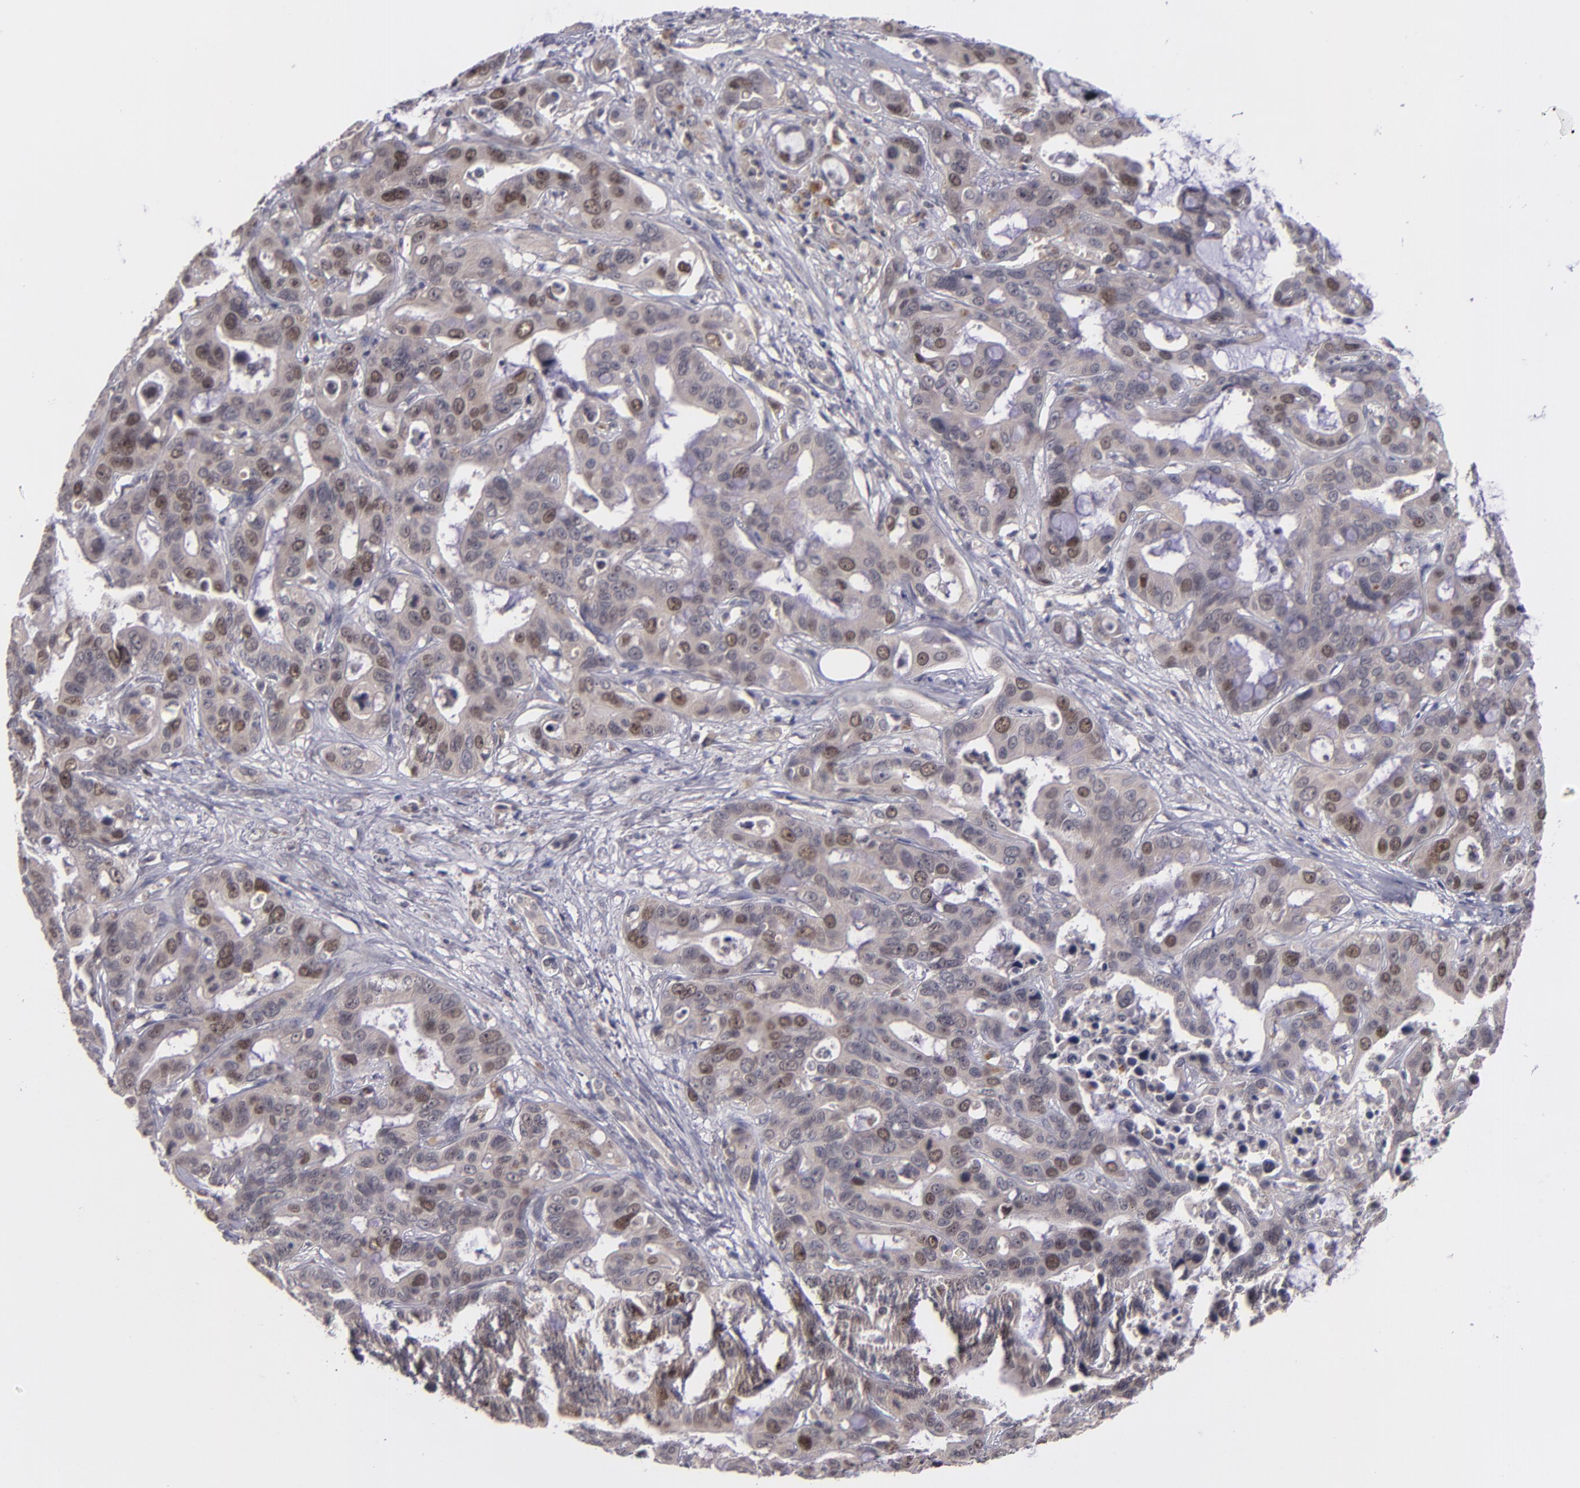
{"staining": {"intensity": "moderate", "quantity": "25%-75%", "location": "nuclear"}, "tissue": "liver cancer", "cell_type": "Tumor cells", "image_type": "cancer", "snomed": [{"axis": "morphology", "description": "Cholangiocarcinoma"}, {"axis": "topography", "description": "Liver"}], "caption": "The immunohistochemical stain shows moderate nuclear expression in tumor cells of liver cholangiocarcinoma tissue.", "gene": "CDC7", "patient": {"sex": "female", "age": 65}}